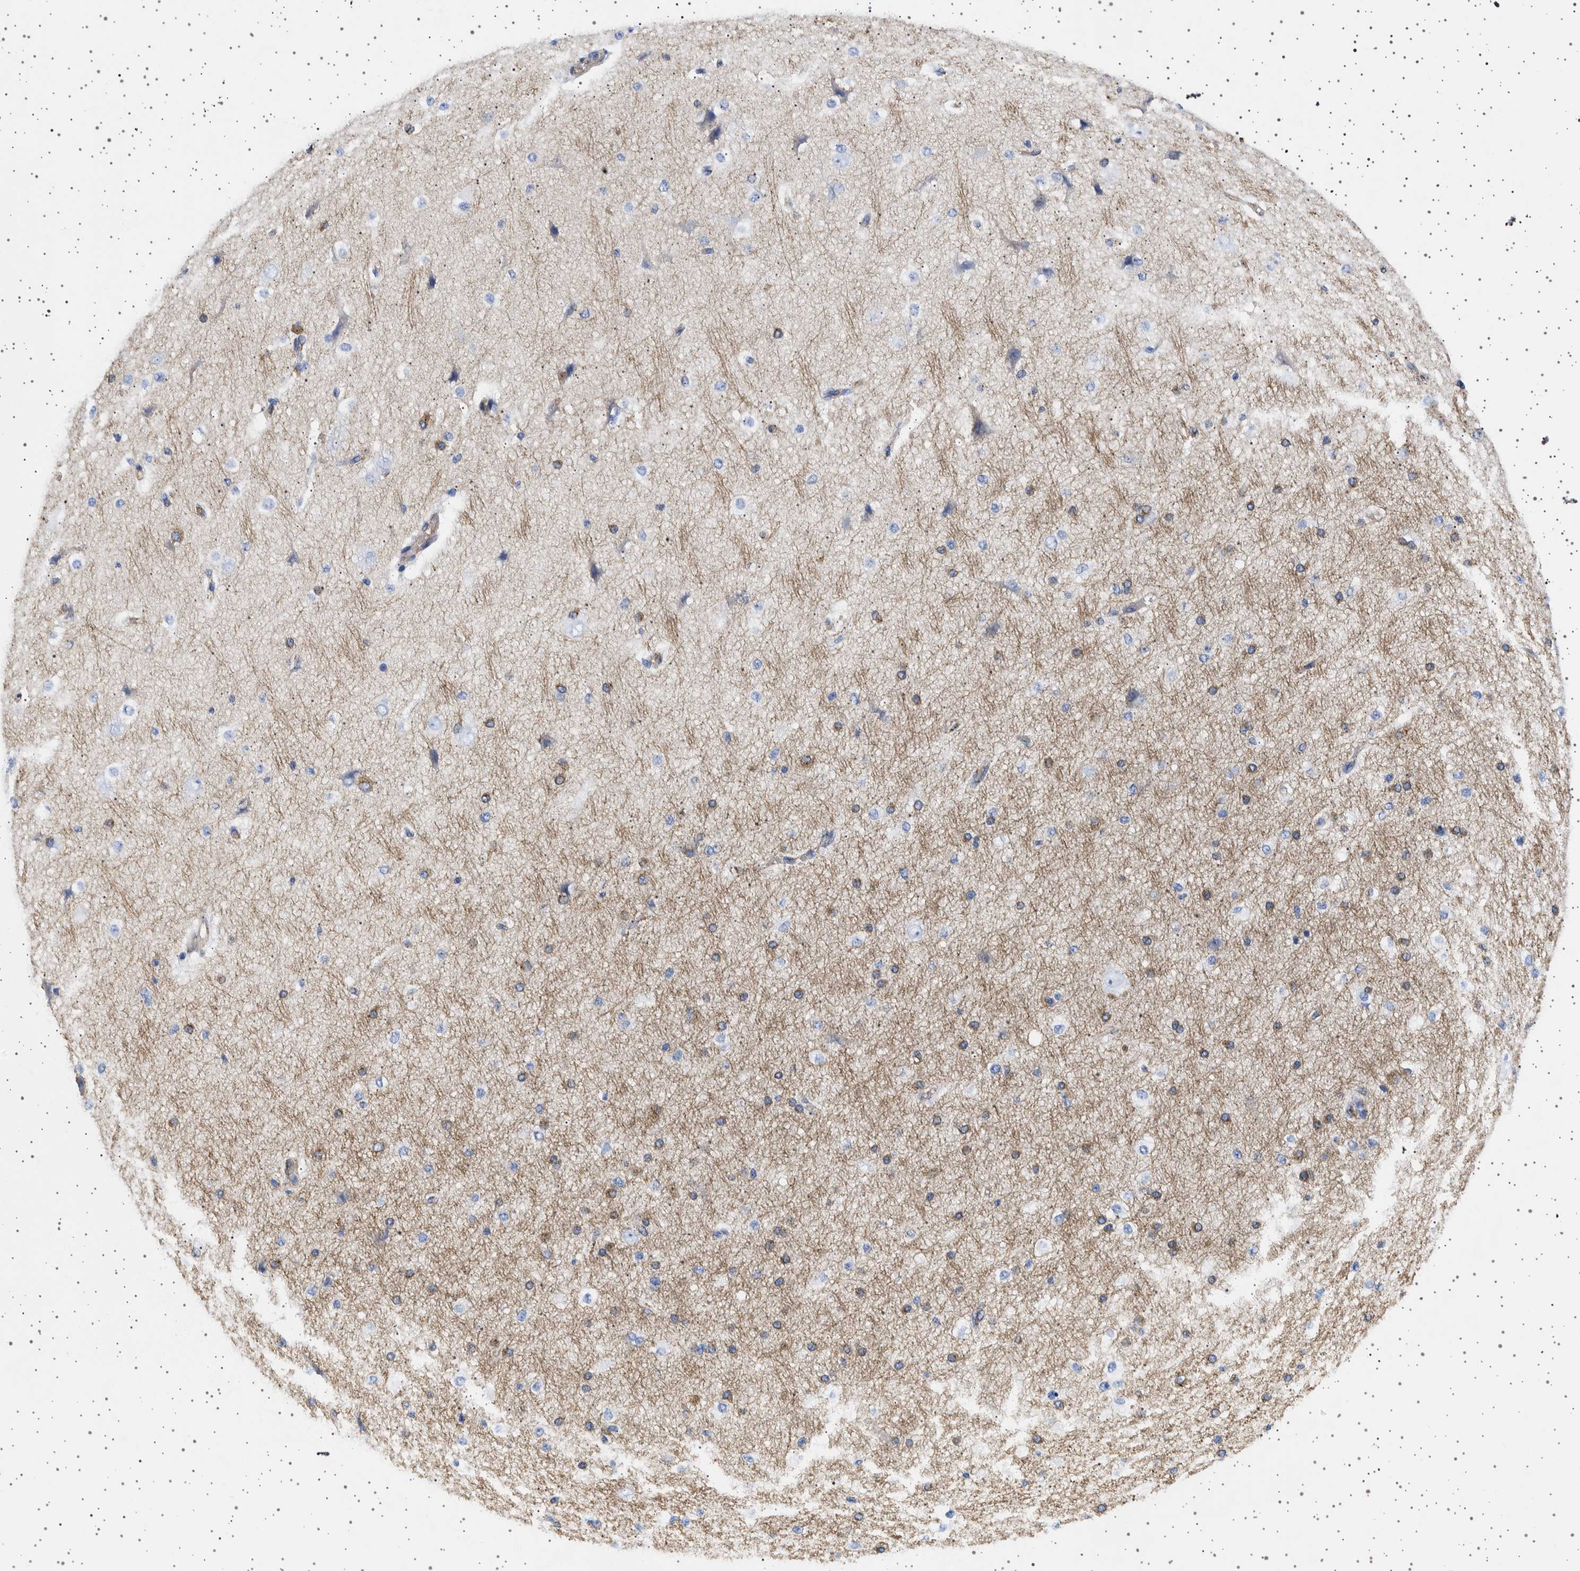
{"staining": {"intensity": "weak", "quantity": "25%-75%", "location": "cytoplasmic/membranous"}, "tissue": "cerebral cortex", "cell_type": "Endothelial cells", "image_type": "normal", "snomed": [{"axis": "morphology", "description": "Normal tissue, NOS"}, {"axis": "morphology", "description": "Developmental malformation"}, {"axis": "topography", "description": "Cerebral cortex"}], "caption": "Immunohistochemistry (DAB) staining of normal human cerebral cortex displays weak cytoplasmic/membranous protein expression in approximately 25%-75% of endothelial cells.", "gene": "SEPTIN4", "patient": {"sex": "female", "age": 30}}